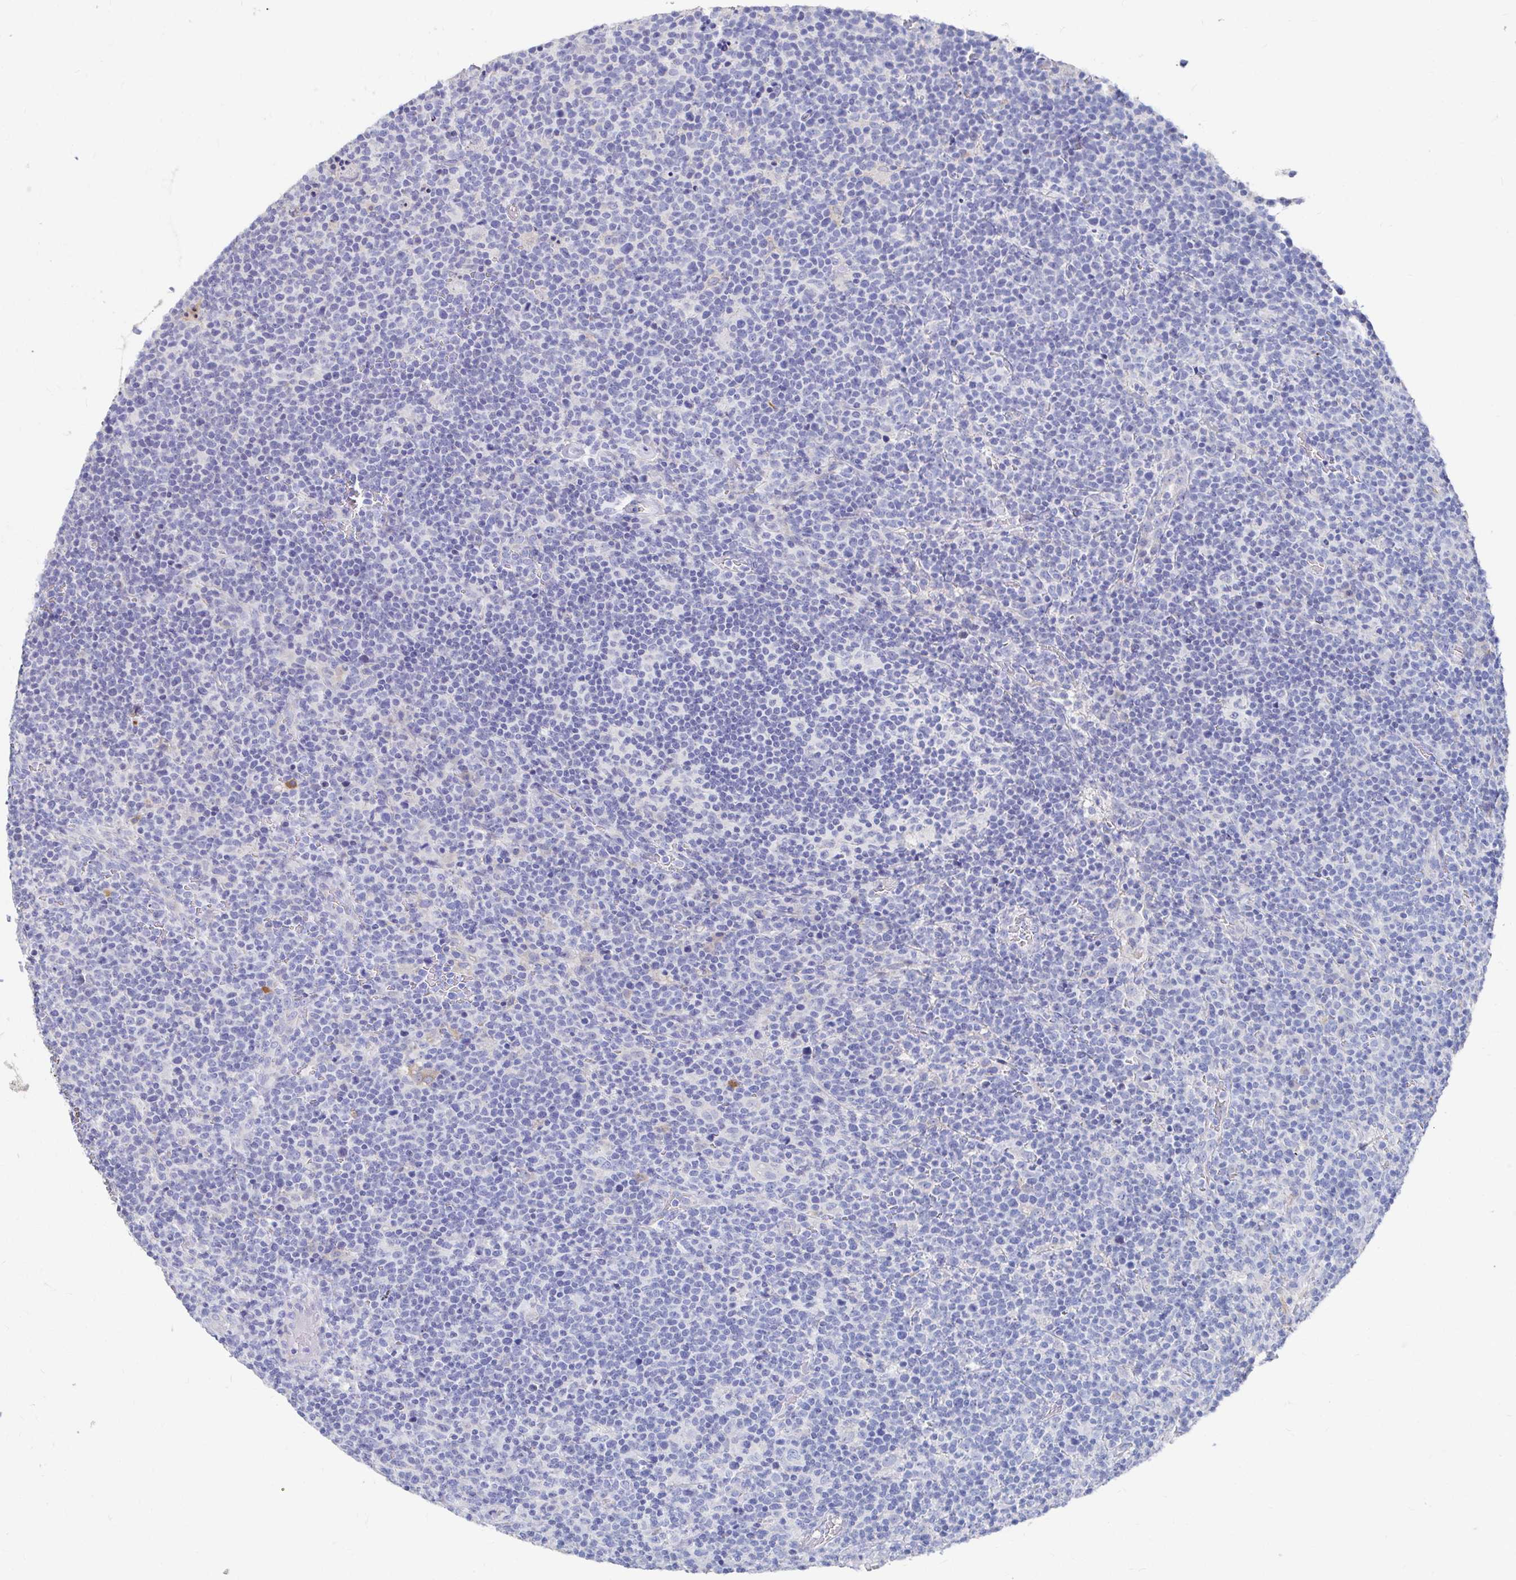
{"staining": {"intensity": "negative", "quantity": "none", "location": "none"}, "tissue": "lymphoma", "cell_type": "Tumor cells", "image_type": "cancer", "snomed": [{"axis": "morphology", "description": "Malignant lymphoma, non-Hodgkin's type, High grade"}, {"axis": "topography", "description": "Lymph node"}], "caption": "Human malignant lymphoma, non-Hodgkin's type (high-grade) stained for a protein using immunohistochemistry (IHC) demonstrates no positivity in tumor cells.", "gene": "LAMC3", "patient": {"sex": "male", "age": 61}}